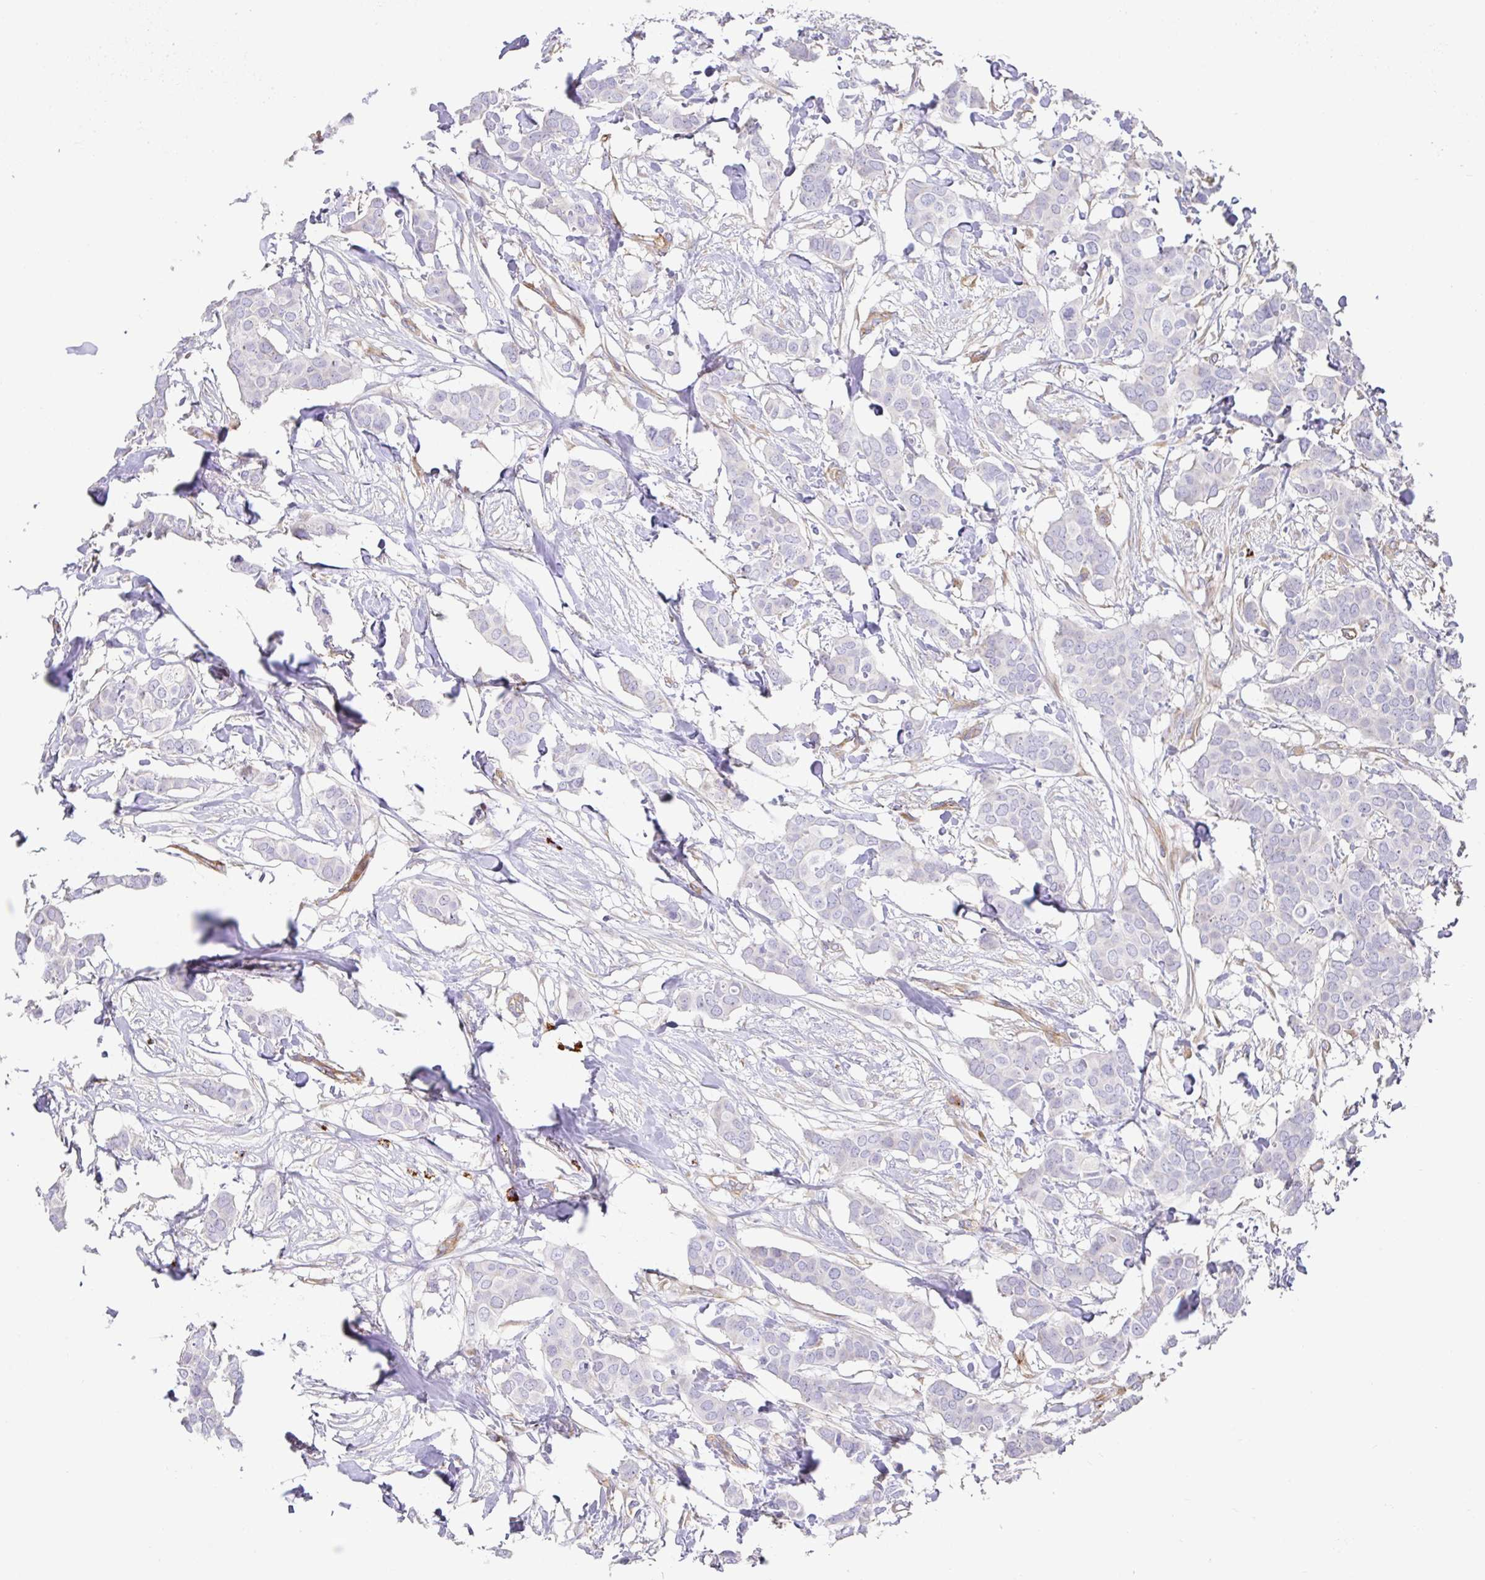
{"staining": {"intensity": "negative", "quantity": "none", "location": "none"}, "tissue": "breast cancer", "cell_type": "Tumor cells", "image_type": "cancer", "snomed": [{"axis": "morphology", "description": "Duct carcinoma"}, {"axis": "topography", "description": "Breast"}], "caption": "Immunohistochemical staining of human invasive ductal carcinoma (breast) shows no significant expression in tumor cells.", "gene": "DOCK1", "patient": {"sex": "female", "age": 62}}